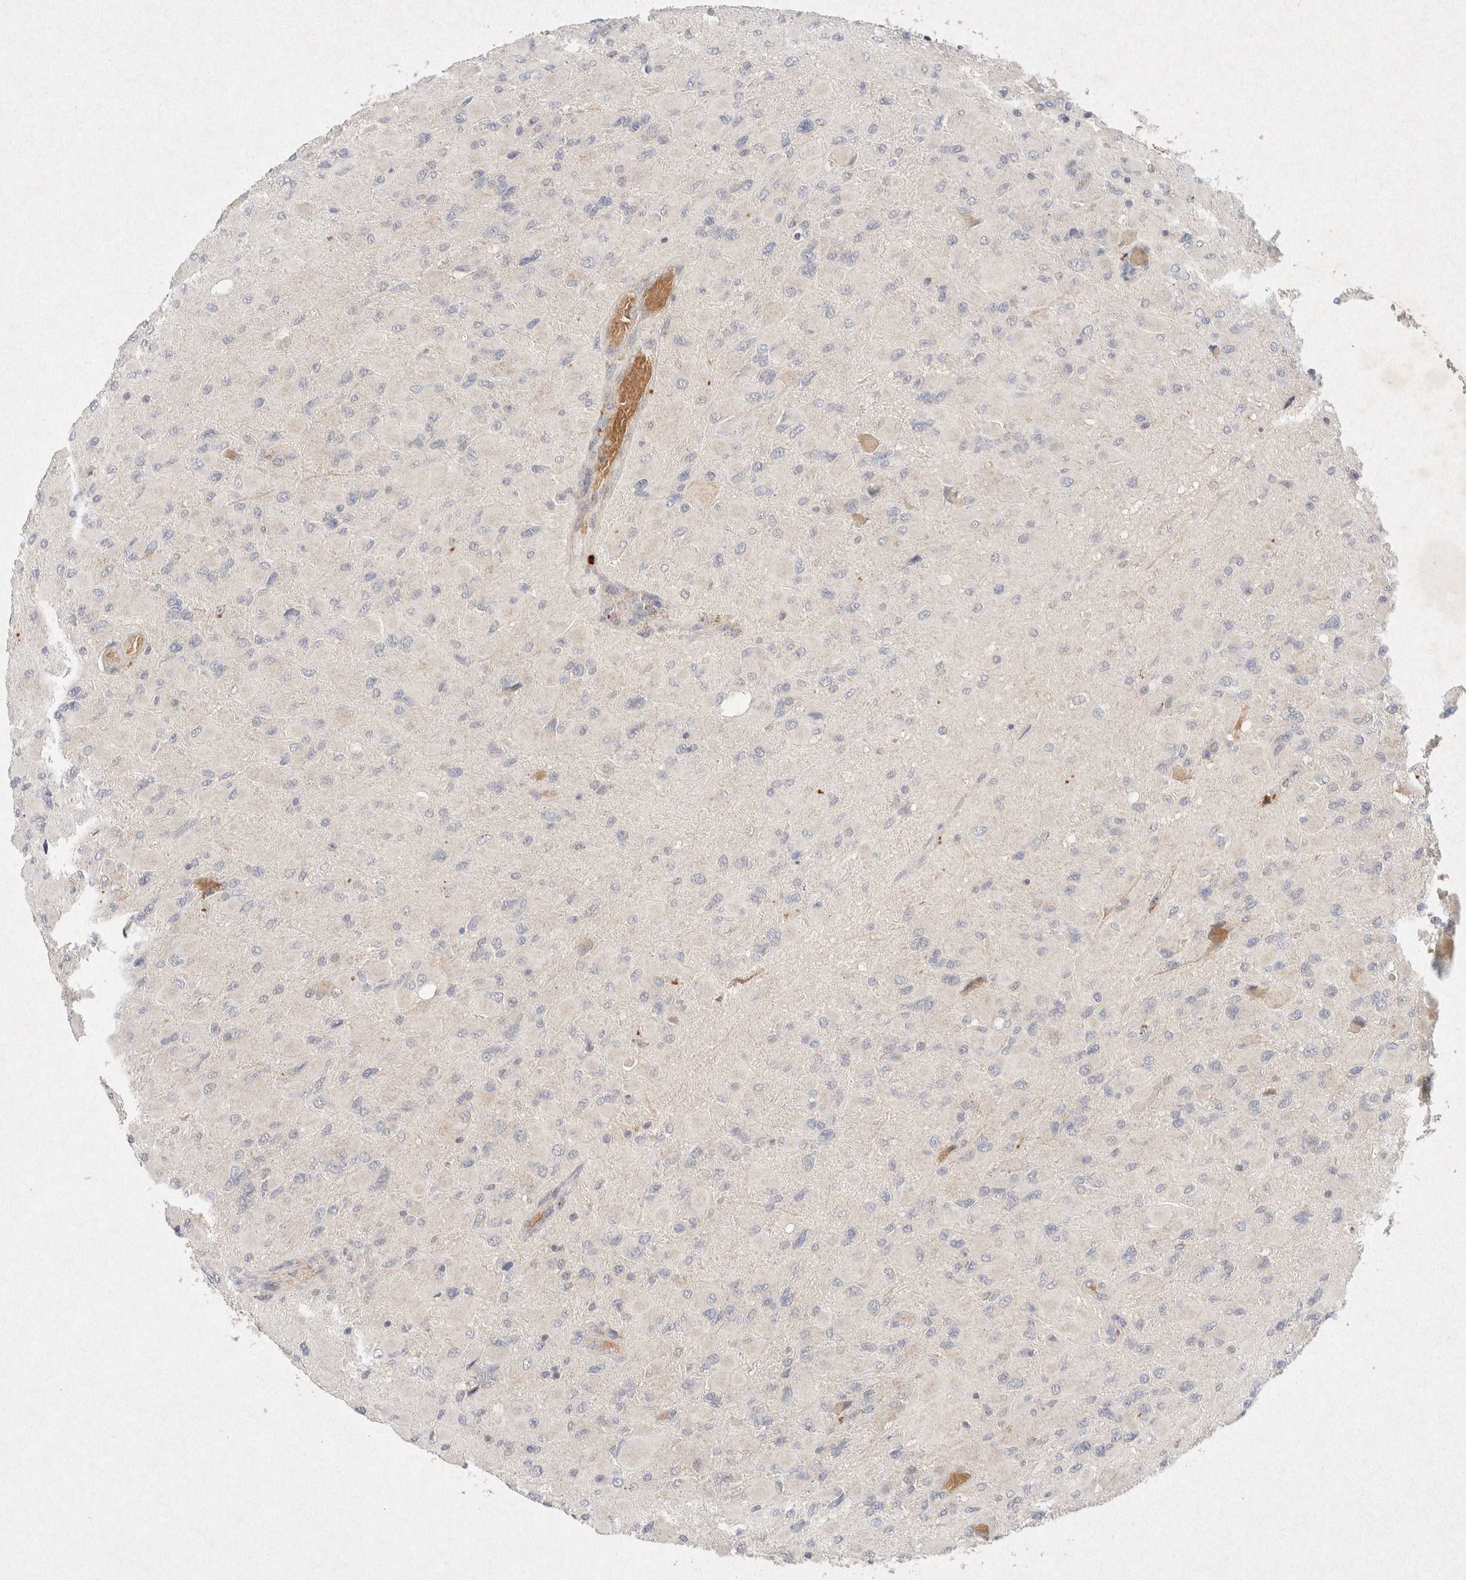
{"staining": {"intensity": "negative", "quantity": "none", "location": "none"}, "tissue": "glioma", "cell_type": "Tumor cells", "image_type": "cancer", "snomed": [{"axis": "morphology", "description": "Glioma, malignant, High grade"}, {"axis": "topography", "description": "Cerebral cortex"}], "caption": "Human malignant high-grade glioma stained for a protein using IHC reveals no expression in tumor cells.", "gene": "GNAI1", "patient": {"sex": "female", "age": 36}}